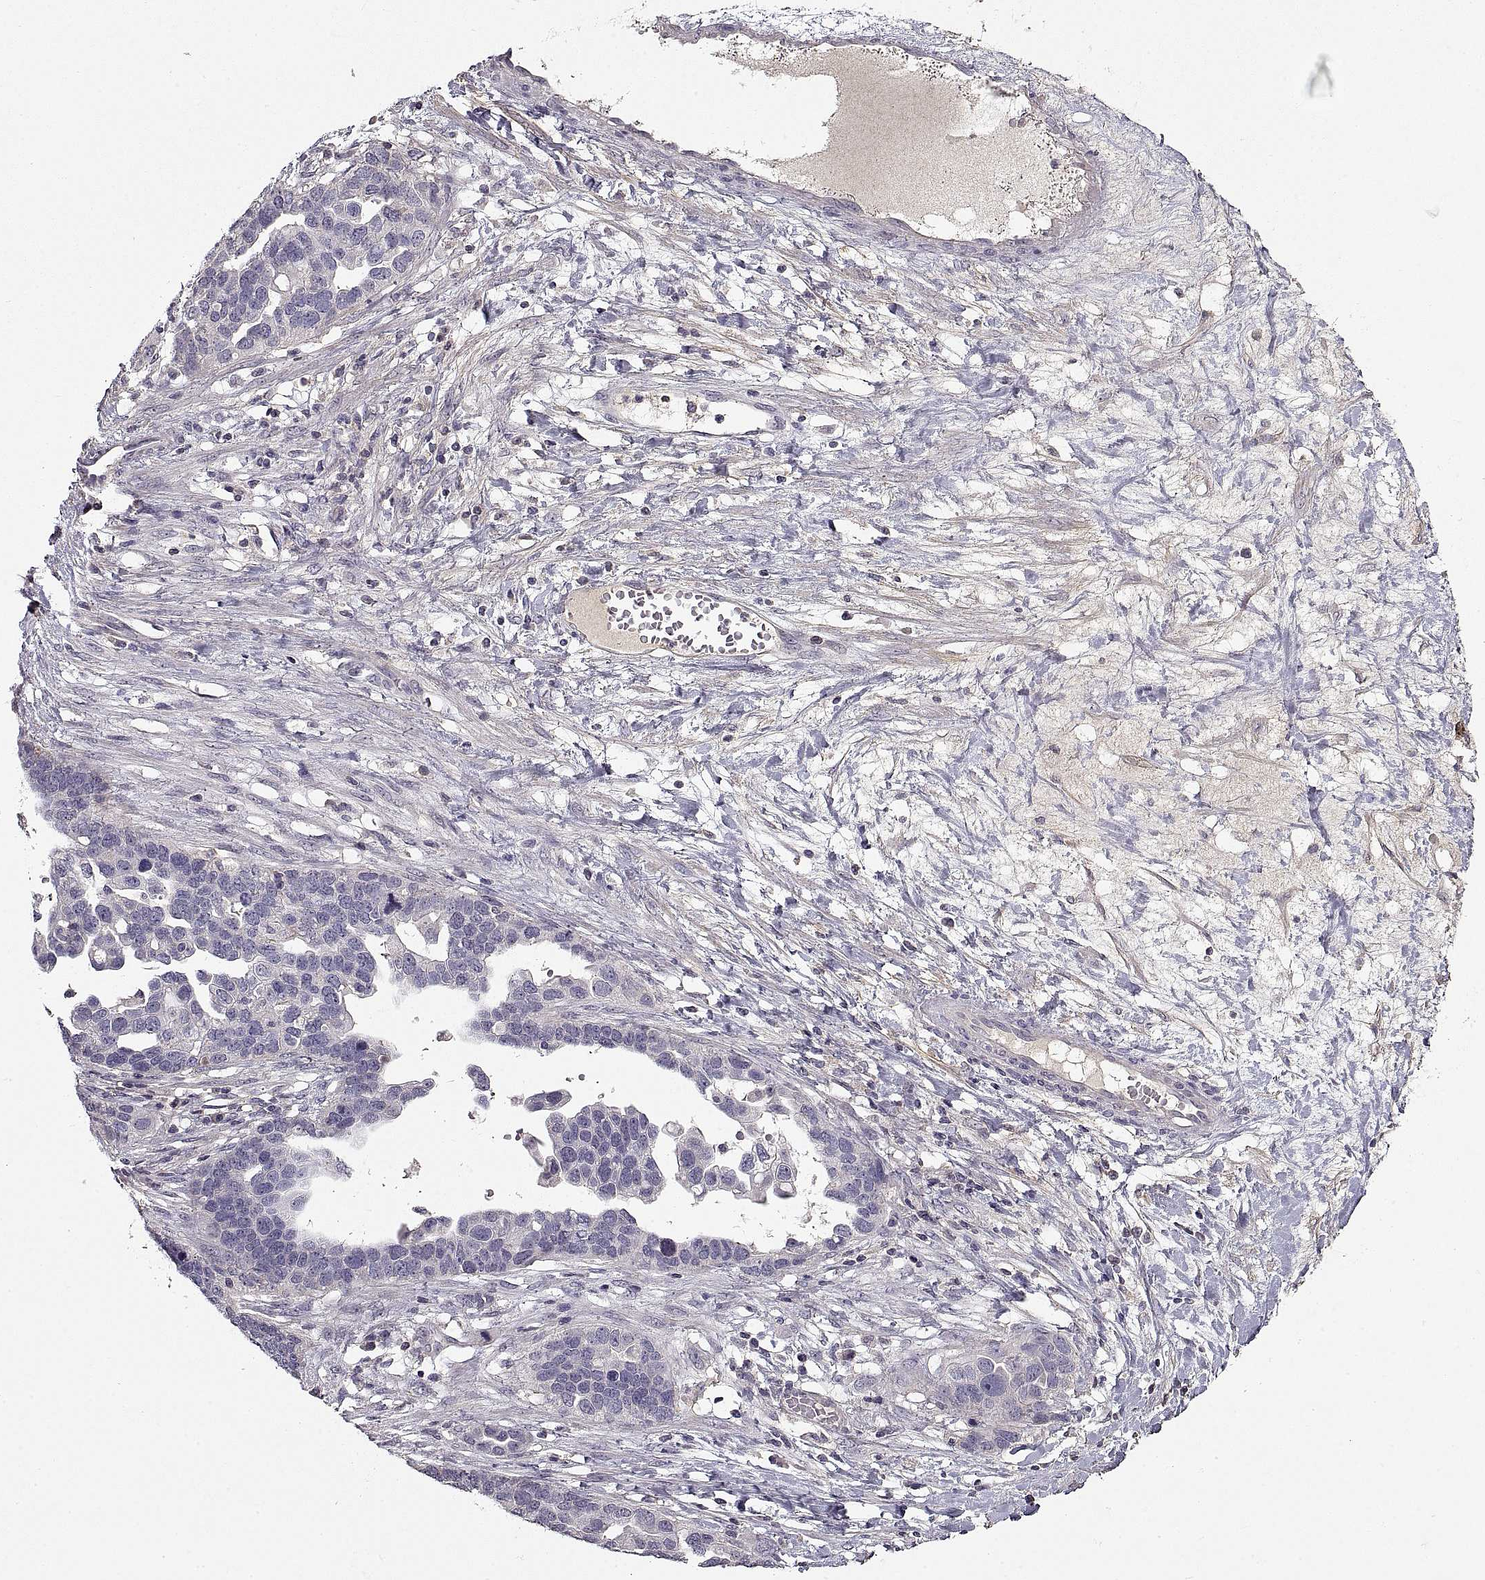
{"staining": {"intensity": "negative", "quantity": "none", "location": "none"}, "tissue": "ovarian cancer", "cell_type": "Tumor cells", "image_type": "cancer", "snomed": [{"axis": "morphology", "description": "Cystadenocarcinoma, serous, NOS"}, {"axis": "topography", "description": "Ovary"}], "caption": "Immunohistochemical staining of ovarian serous cystadenocarcinoma shows no significant staining in tumor cells.", "gene": "ADAM11", "patient": {"sex": "female", "age": 54}}